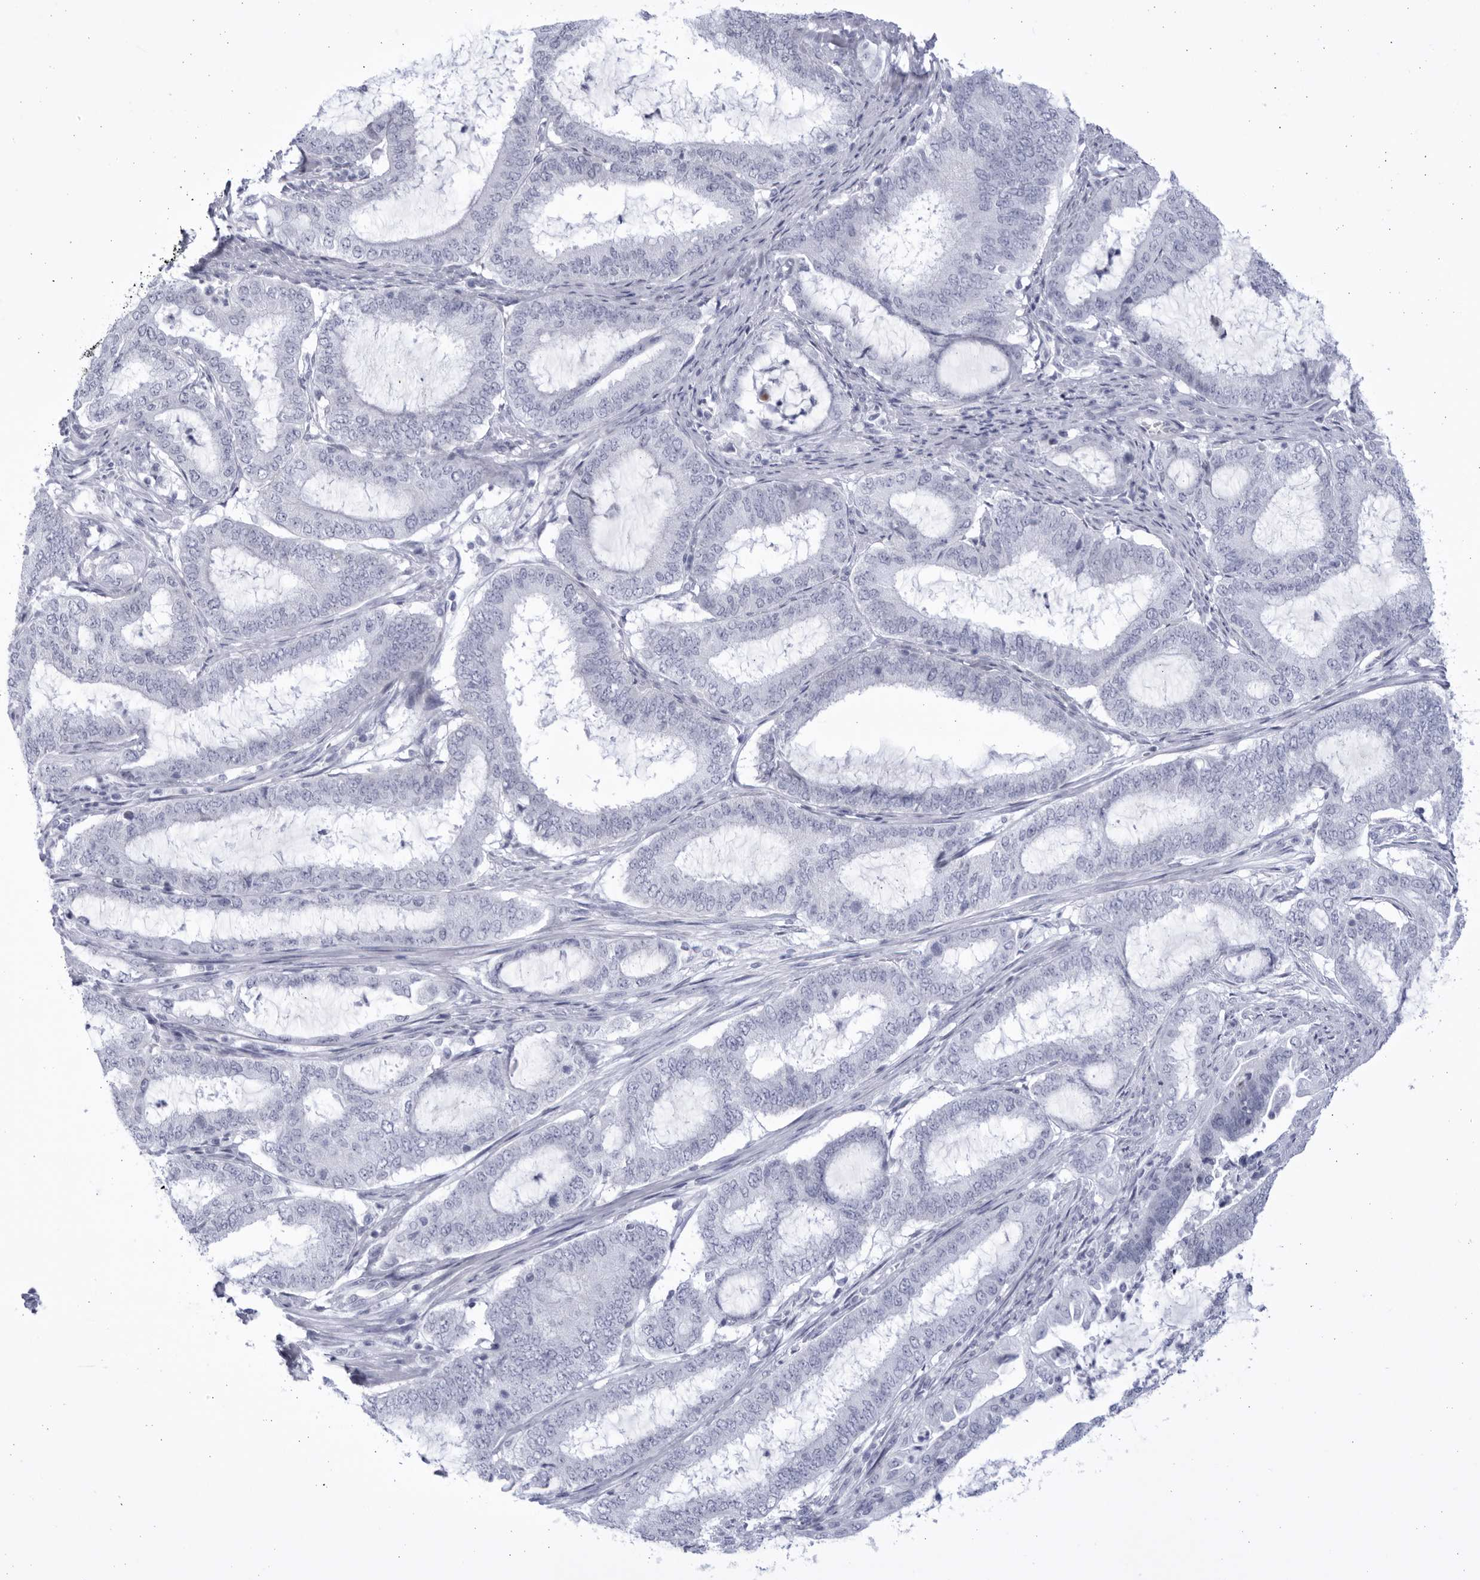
{"staining": {"intensity": "negative", "quantity": "none", "location": "none"}, "tissue": "endometrial cancer", "cell_type": "Tumor cells", "image_type": "cancer", "snomed": [{"axis": "morphology", "description": "Adenocarcinoma, NOS"}, {"axis": "topography", "description": "Endometrium"}], "caption": "Image shows no protein staining in tumor cells of adenocarcinoma (endometrial) tissue.", "gene": "CCDC181", "patient": {"sex": "female", "age": 51}}